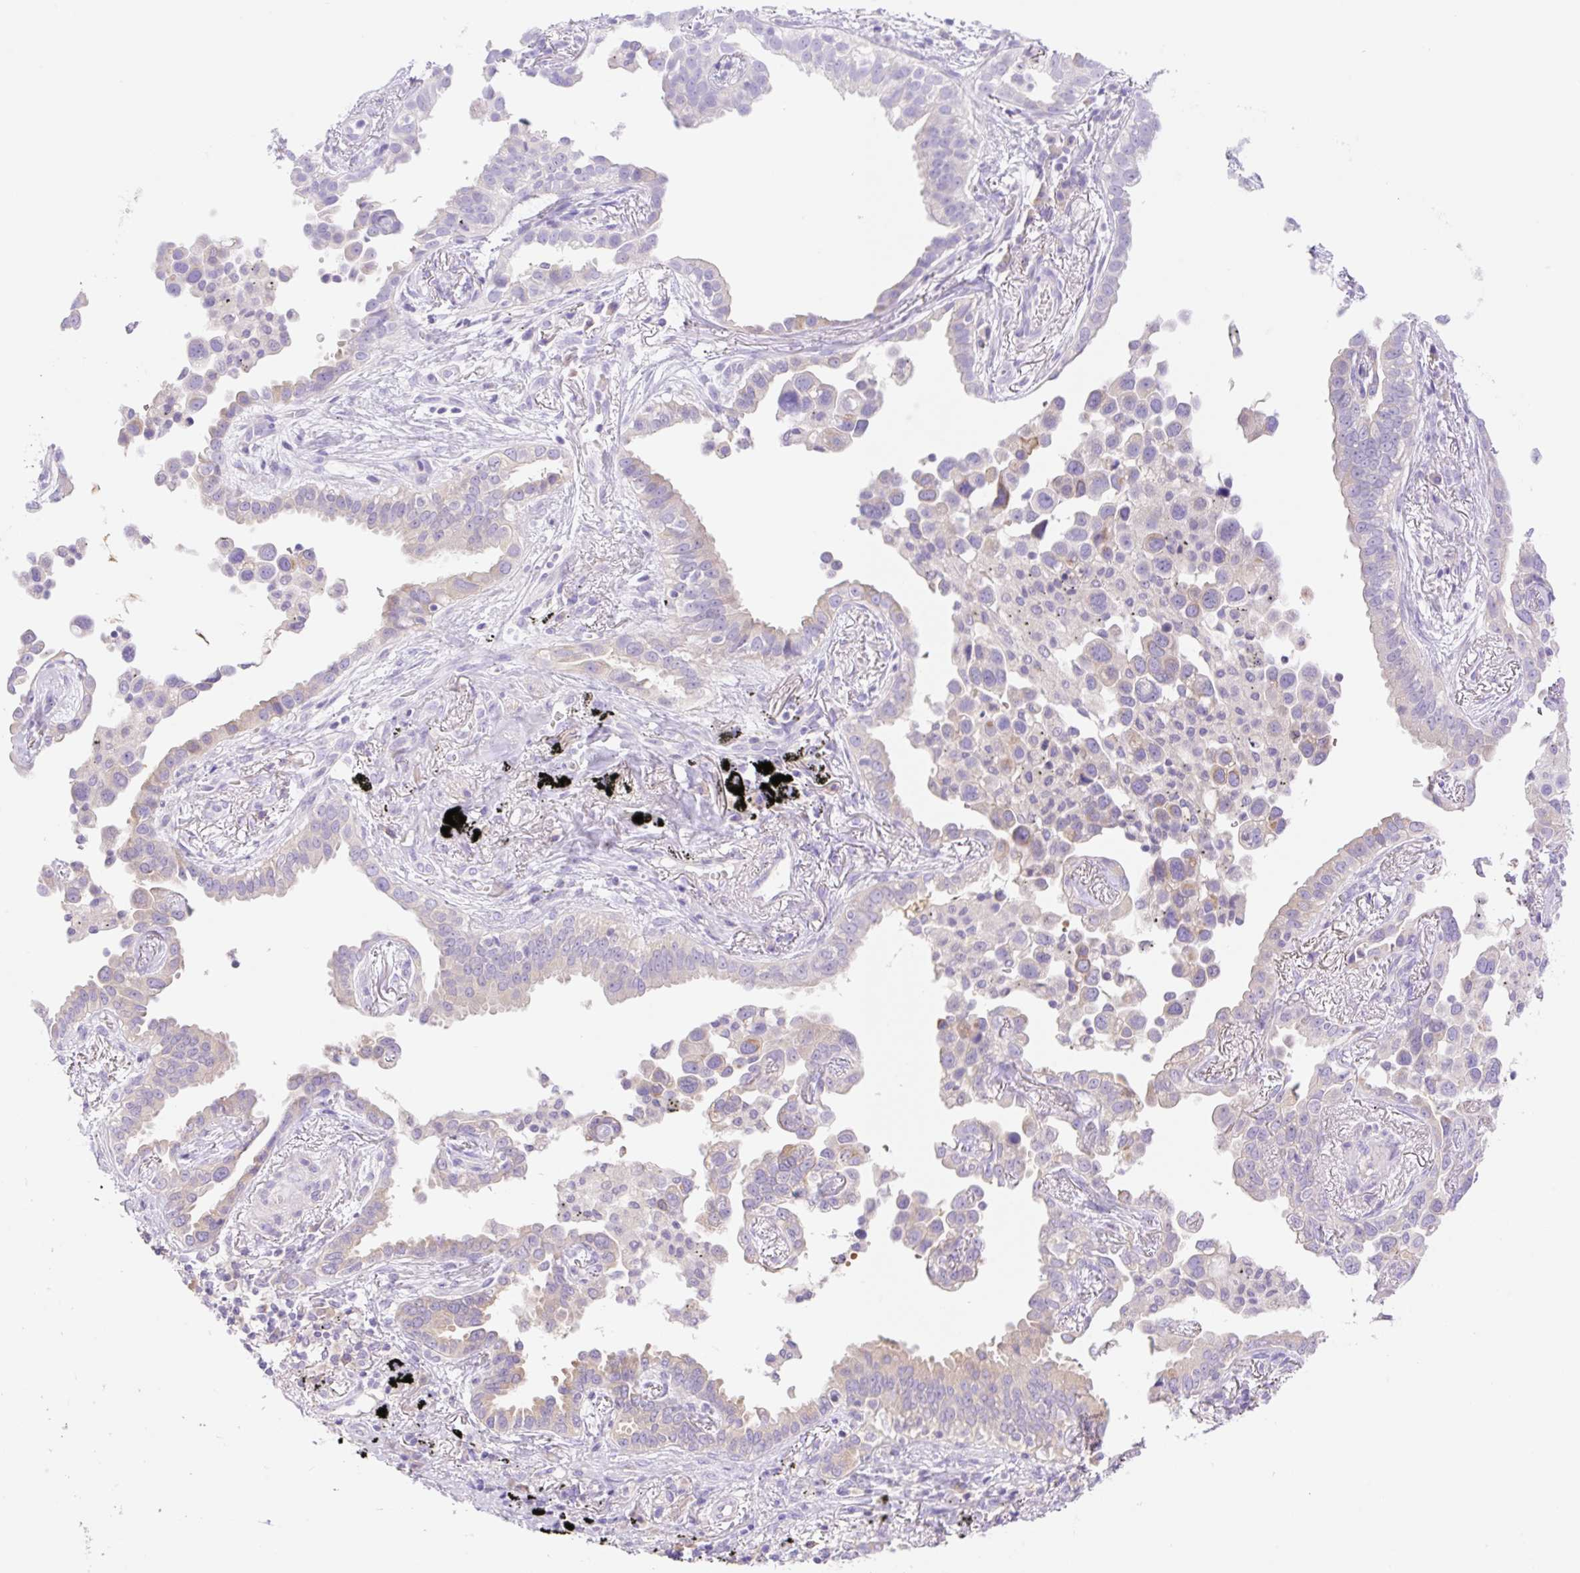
{"staining": {"intensity": "weak", "quantity": "<25%", "location": "cytoplasmic/membranous"}, "tissue": "lung cancer", "cell_type": "Tumor cells", "image_type": "cancer", "snomed": [{"axis": "morphology", "description": "Adenocarcinoma, NOS"}, {"axis": "topography", "description": "Lung"}], "caption": "Immunohistochemical staining of human lung adenocarcinoma reveals no significant staining in tumor cells.", "gene": "DENND5A", "patient": {"sex": "male", "age": 67}}